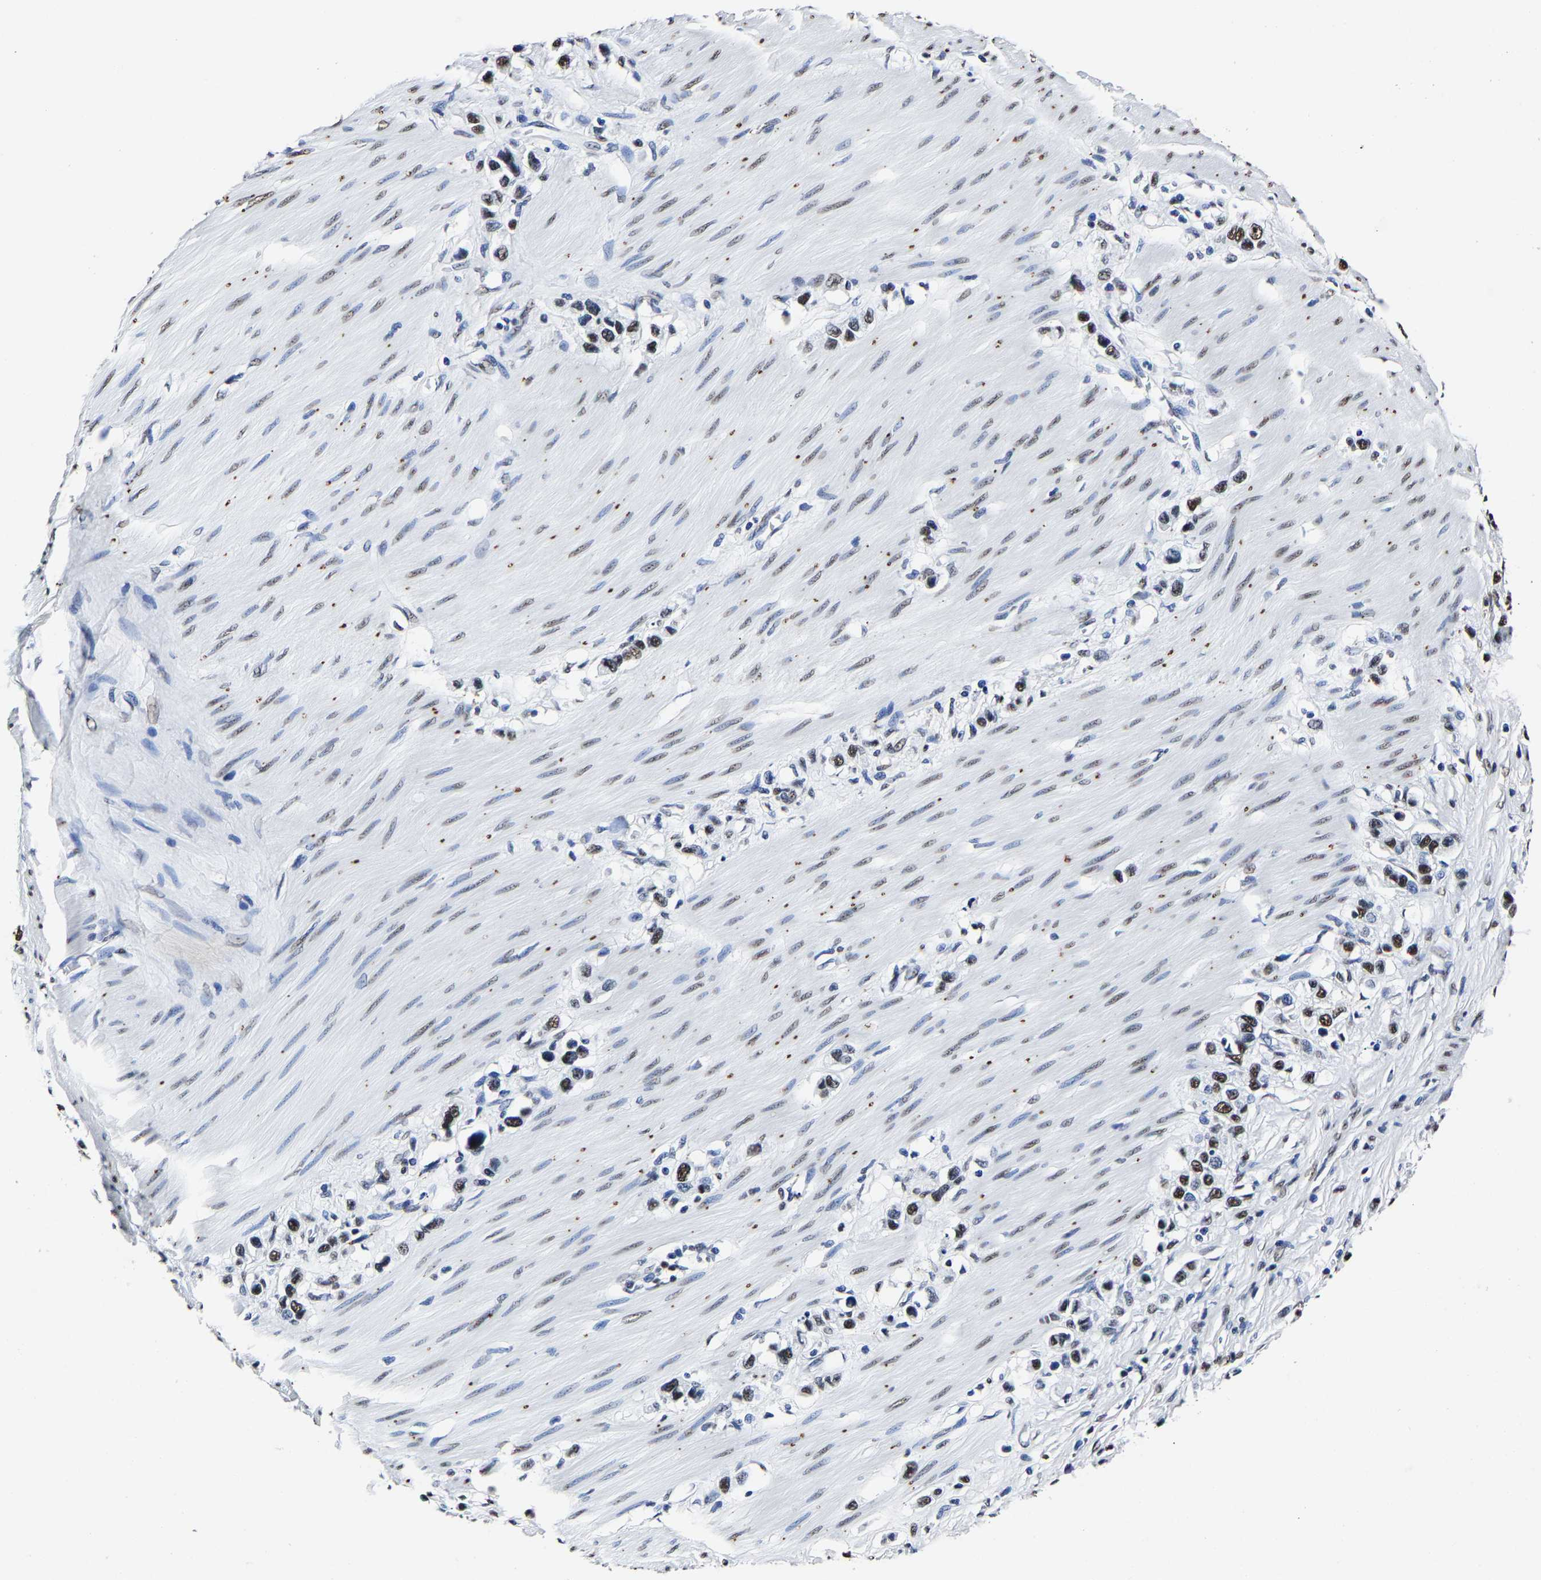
{"staining": {"intensity": "moderate", "quantity": "25%-75%", "location": "nuclear"}, "tissue": "stomach cancer", "cell_type": "Tumor cells", "image_type": "cancer", "snomed": [{"axis": "morphology", "description": "Adenocarcinoma, NOS"}, {"axis": "topography", "description": "Stomach"}], "caption": "Protein expression analysis of adenocarcinoma (stomach) exhibits moderate nuclear staining in approximately 25%-75% of tumor cells.", "gene": "RBM45", "patient": {"sex": "female", "age": 65}}